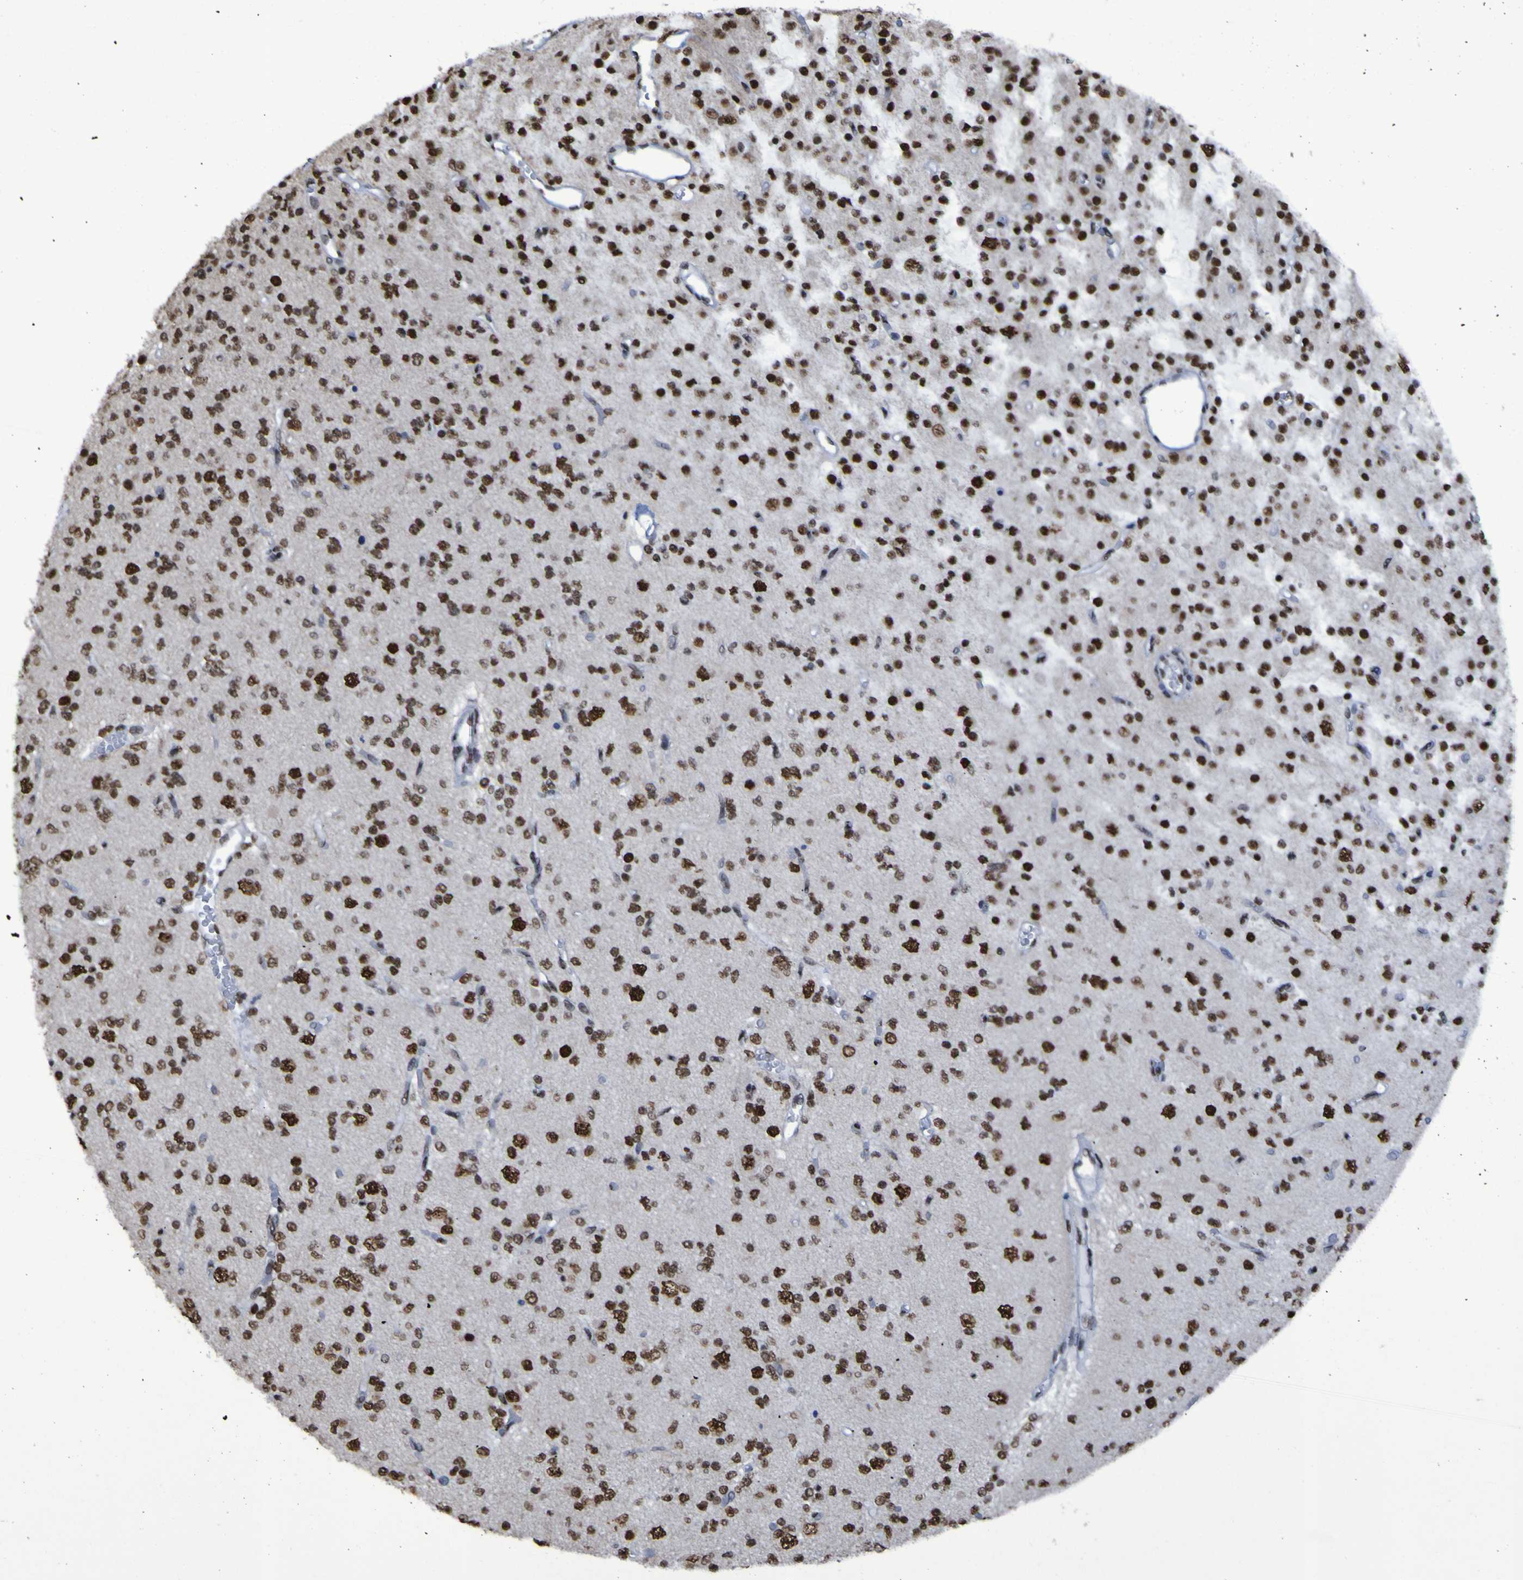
{"staining": {"intensity": "strong", "quantity": ">75%", "location": "nuclear"}, "tissue": "glioma", "cell_type": "Tumor cells", "image_type": "cancer", "snomed": [{"axis": "morphology", "description": "Glioma, malignant, Low grade"}, {"axis": "topography", "description": "Brain"}], "caption": "Immunohistochemistry of human low-grade glioma (malignant) demonstrates high levels of strong nuclear positivity in about >75% of tumor cells.", "gene": "HNRNPR", "patient": {"sex": "male", "age": 38}}